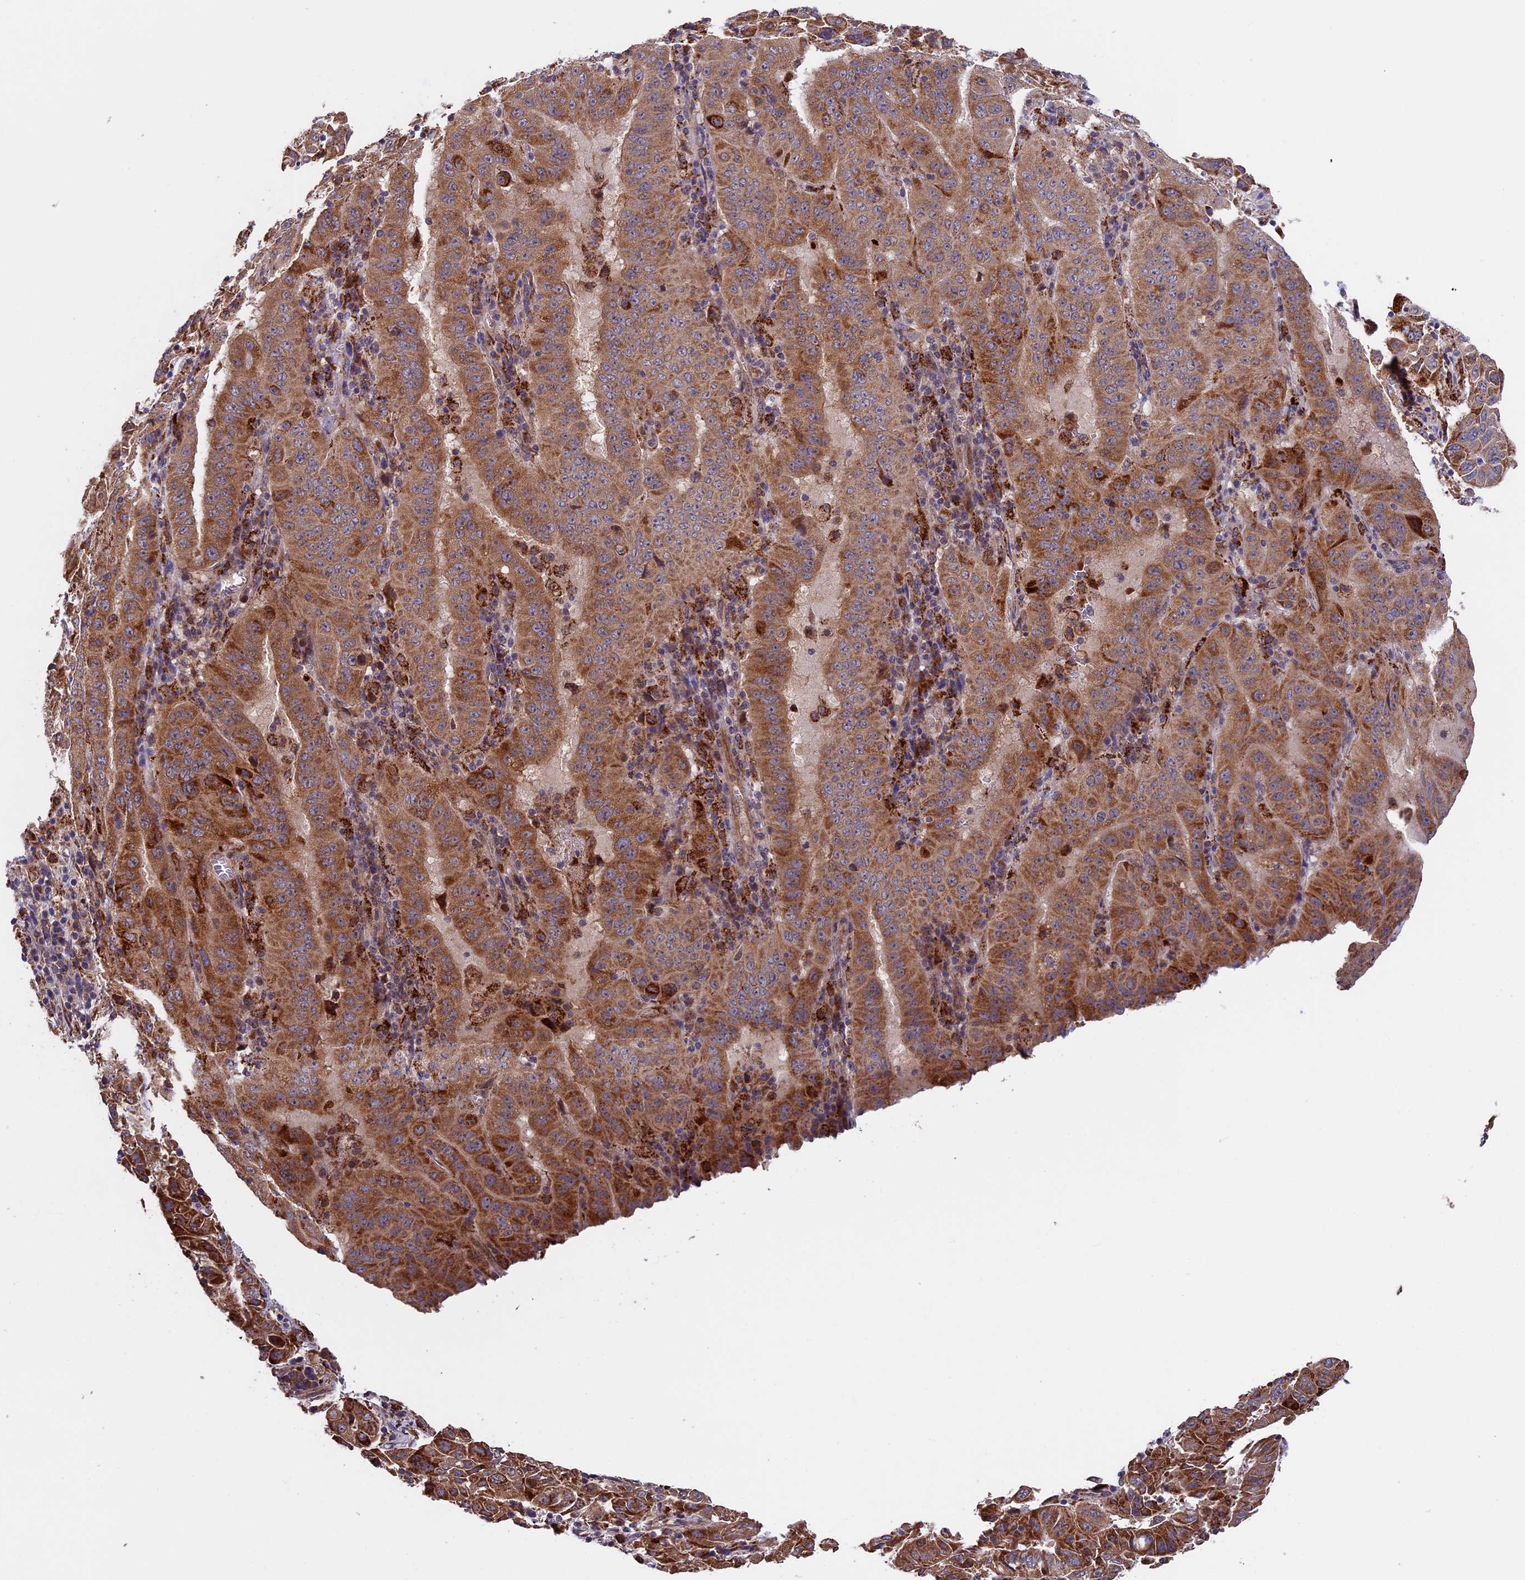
{"staining": {"intensity": "moderate", "quantity": ">75%", "location": "cytoplasmic/membranous"}, "tissue": "pancreatic cancer", "cell_type": "Tumor cells", "image_type": "cancer", "snomed": [{"axis": "morphology", "description": "Adenocarcinoma, NOS"}, {"axis": "topography", "description": "Pancreas"}], "caption": "Protein analysis of adenocarcinoma (pancreatic) tissue displays moderate cytoplasmic/membranous staining in approximately >75% of tumor cells.", "gene": "RNF17", "patient": {"sex": "male", "age": 63}}